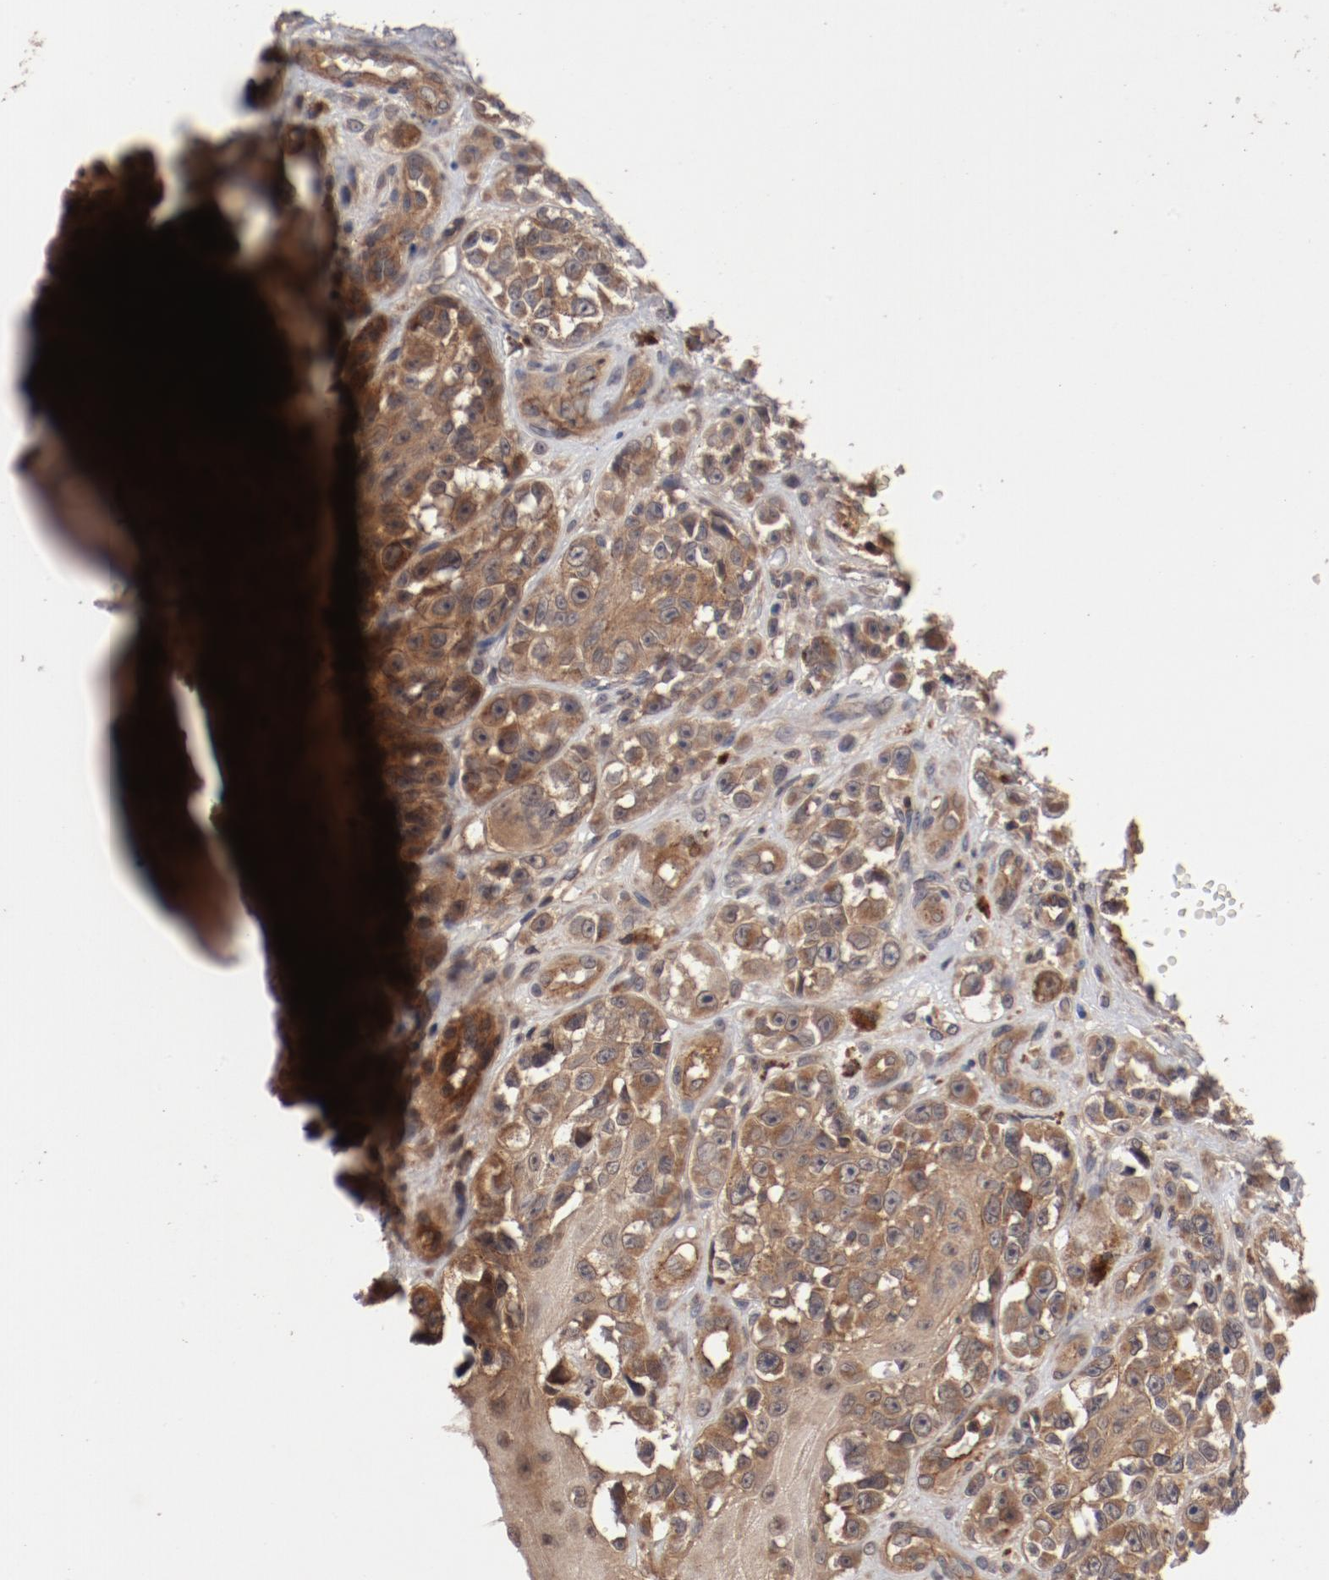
{"staining": {"intensity": "moderate", "quantity": ">75%", "location": "cytoplasmic/membranous"}, "tissue": "melanoma", "cell_type": "Tumor cells", "image_type": "cancer", "snomed": [{"axis": "morphology", "description": "Malignant melanoma, NOS"}, {"axis": "topography", "description": "Skin"}], "caption": "IHC micrograph of malignant melanoma stained for a protein (brown), which reveals medium levels of moderate cytoplasmic/membranous staining in approximately >75% of tumor cells.", "gene": "GUF1", "patient": {"sex": "female", "age": 82}}